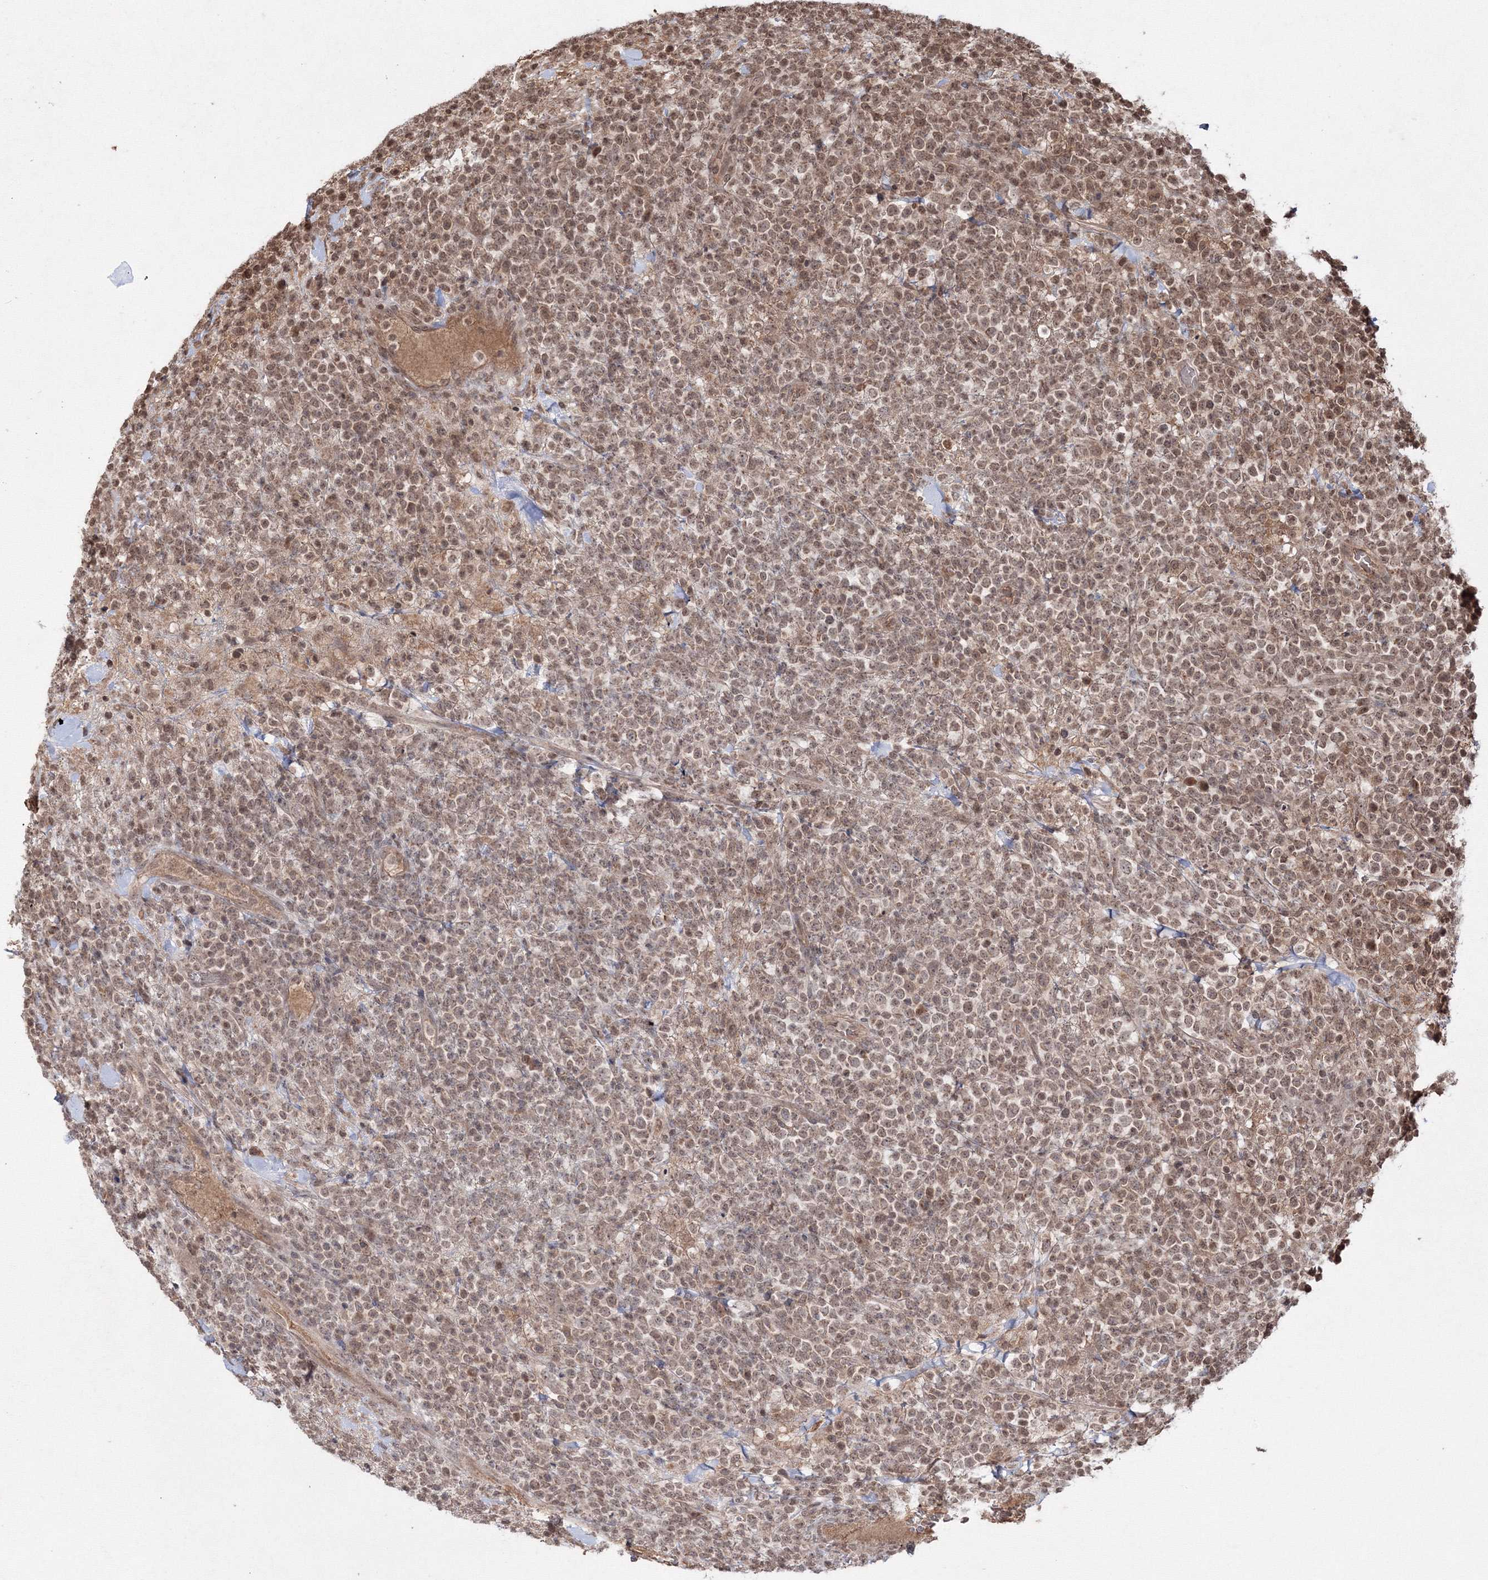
{"staining": {"intensity": "moderate", "quantity": ">75%", "location": "cytoplasmic/membranous,nuclear"}, "tissue": "lymphoma", "cell_type": "Tumor cells", "image_type": "cancer", "snomed": [{"axis": "morphology", "description": "Malignant lymphoma, non-Hodgkin's type, High grade"}, {"axis": "topography", "description": "Colon"}], "caption": "A brown stain labels moderate cytoplasmic/membranous and nuclear expression of a protein in malignant lymphoma, non-Hodgkin's type (high-grade) tumor cells.", "gene": "PEX13", "patient": {"sex": "female", "age": 53}}